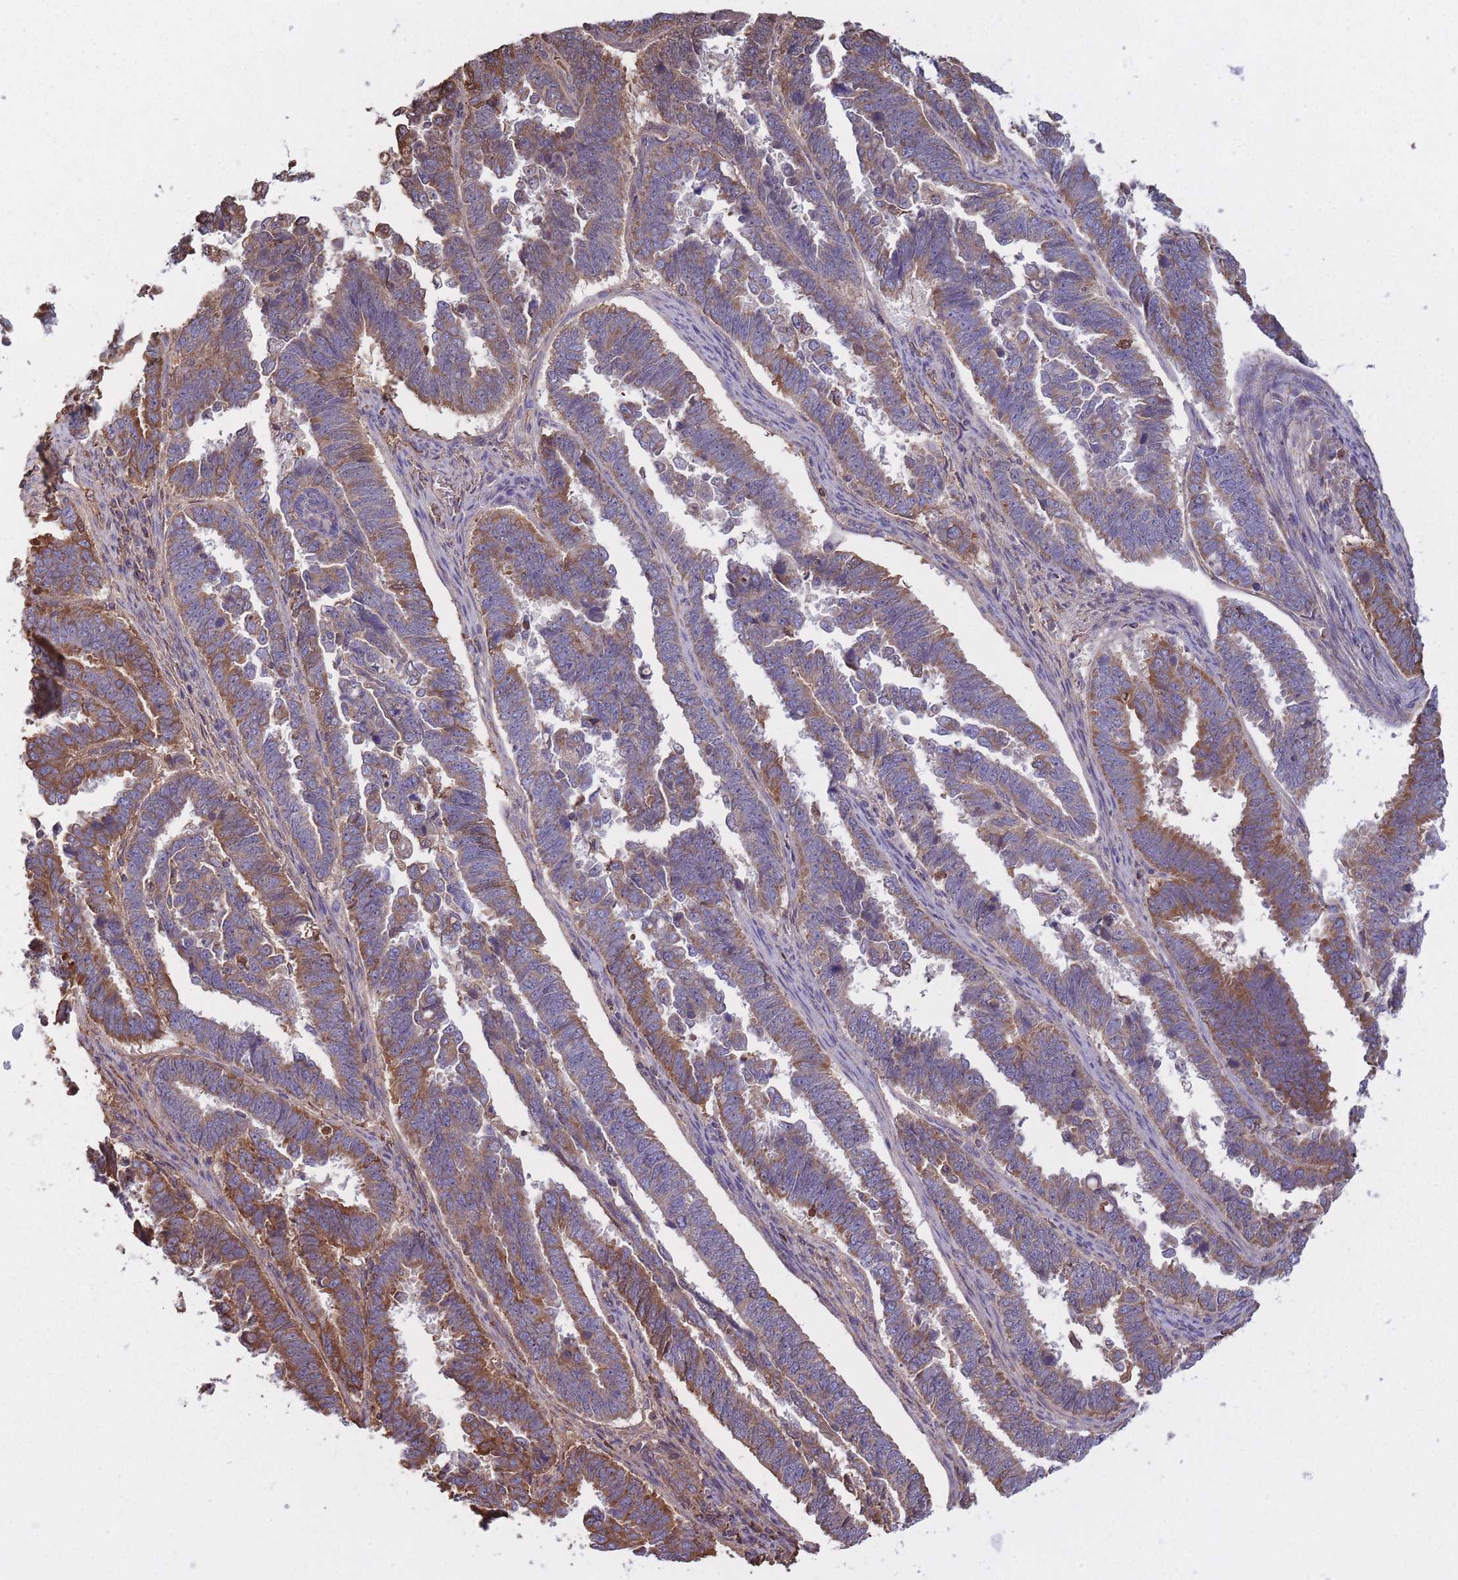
{"staining": {"intensity": "moderate", "quantity": ">75%", "location": "cytoplasmic/membranous"}, "tissue": "endometrial cancer", "cell_type": "Tumor cells", "image_type": "cancer", "snomed": [{"axis": "morphology", "description": "Adenocarcinoma, NOS"}, {"axis": "topography", "description": "Endometrium"}], "caption": "DAB immunohistochemical staining of endometrial cancer (adenocarcinoma) exhibits moderate cytoplasmic/membranous protein positivity in approximately >75% of tumor cells.", "gene": "KAT2A", "patient": {"sex": "female", "age": 75}}